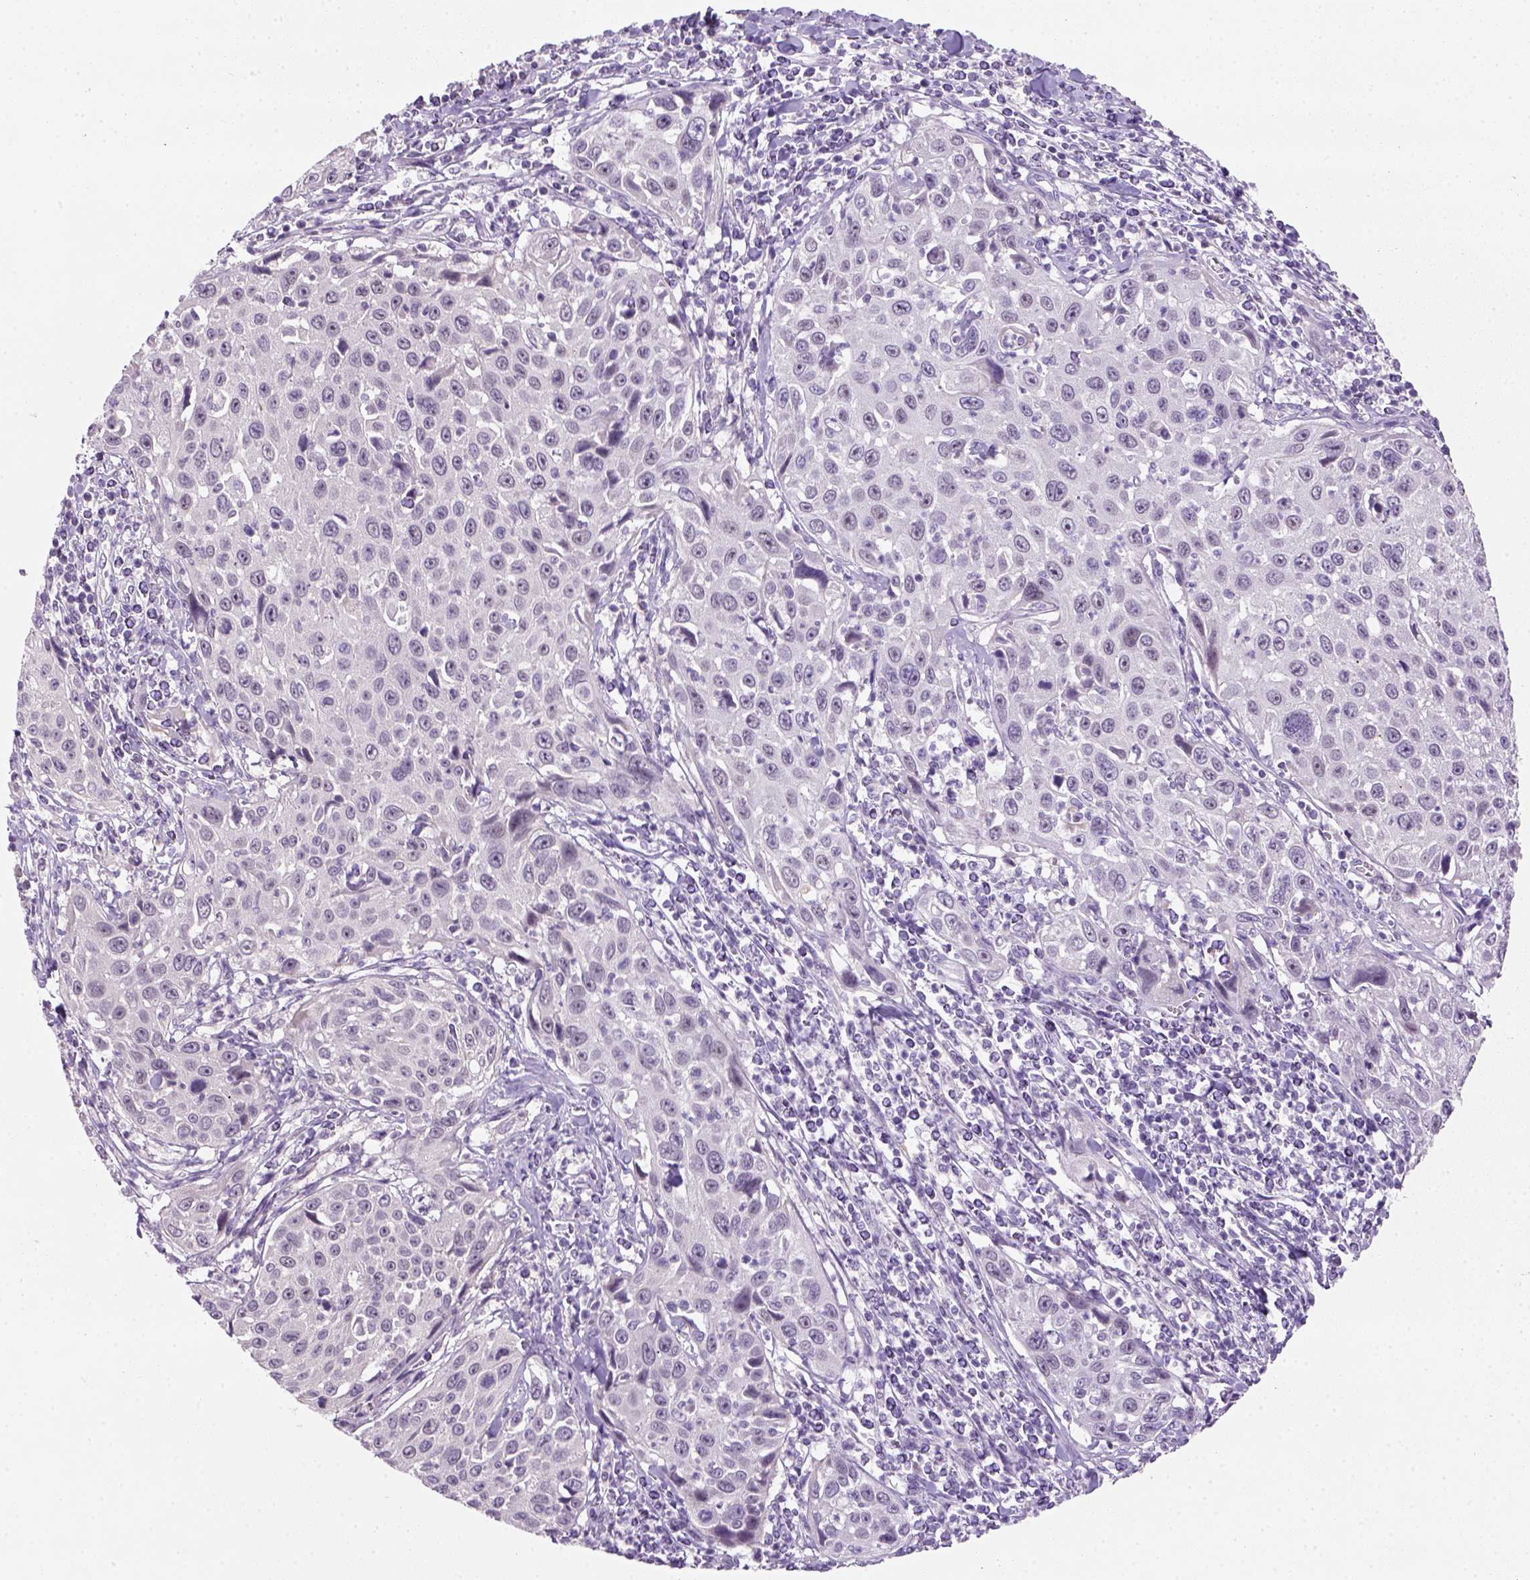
{"staining": {"intensity": "negative", "quantity": "none", "location": "none"}, "tissue": "cervical cancer", "cell_type": "Tumor cells", "image_type": "cancer", "snomed": [{"axis": "morphology", "description": "Squamous cell carcinoma, NOS"}, {"axis": "topography", "description": "Cervix"}], "caption": "A histopathology image of human squamous cell carcinoma (cervical) is negative for staining in tumor cells.", "gene": "ZMAT4", "patient": {"sex": "female", "age": 26}}